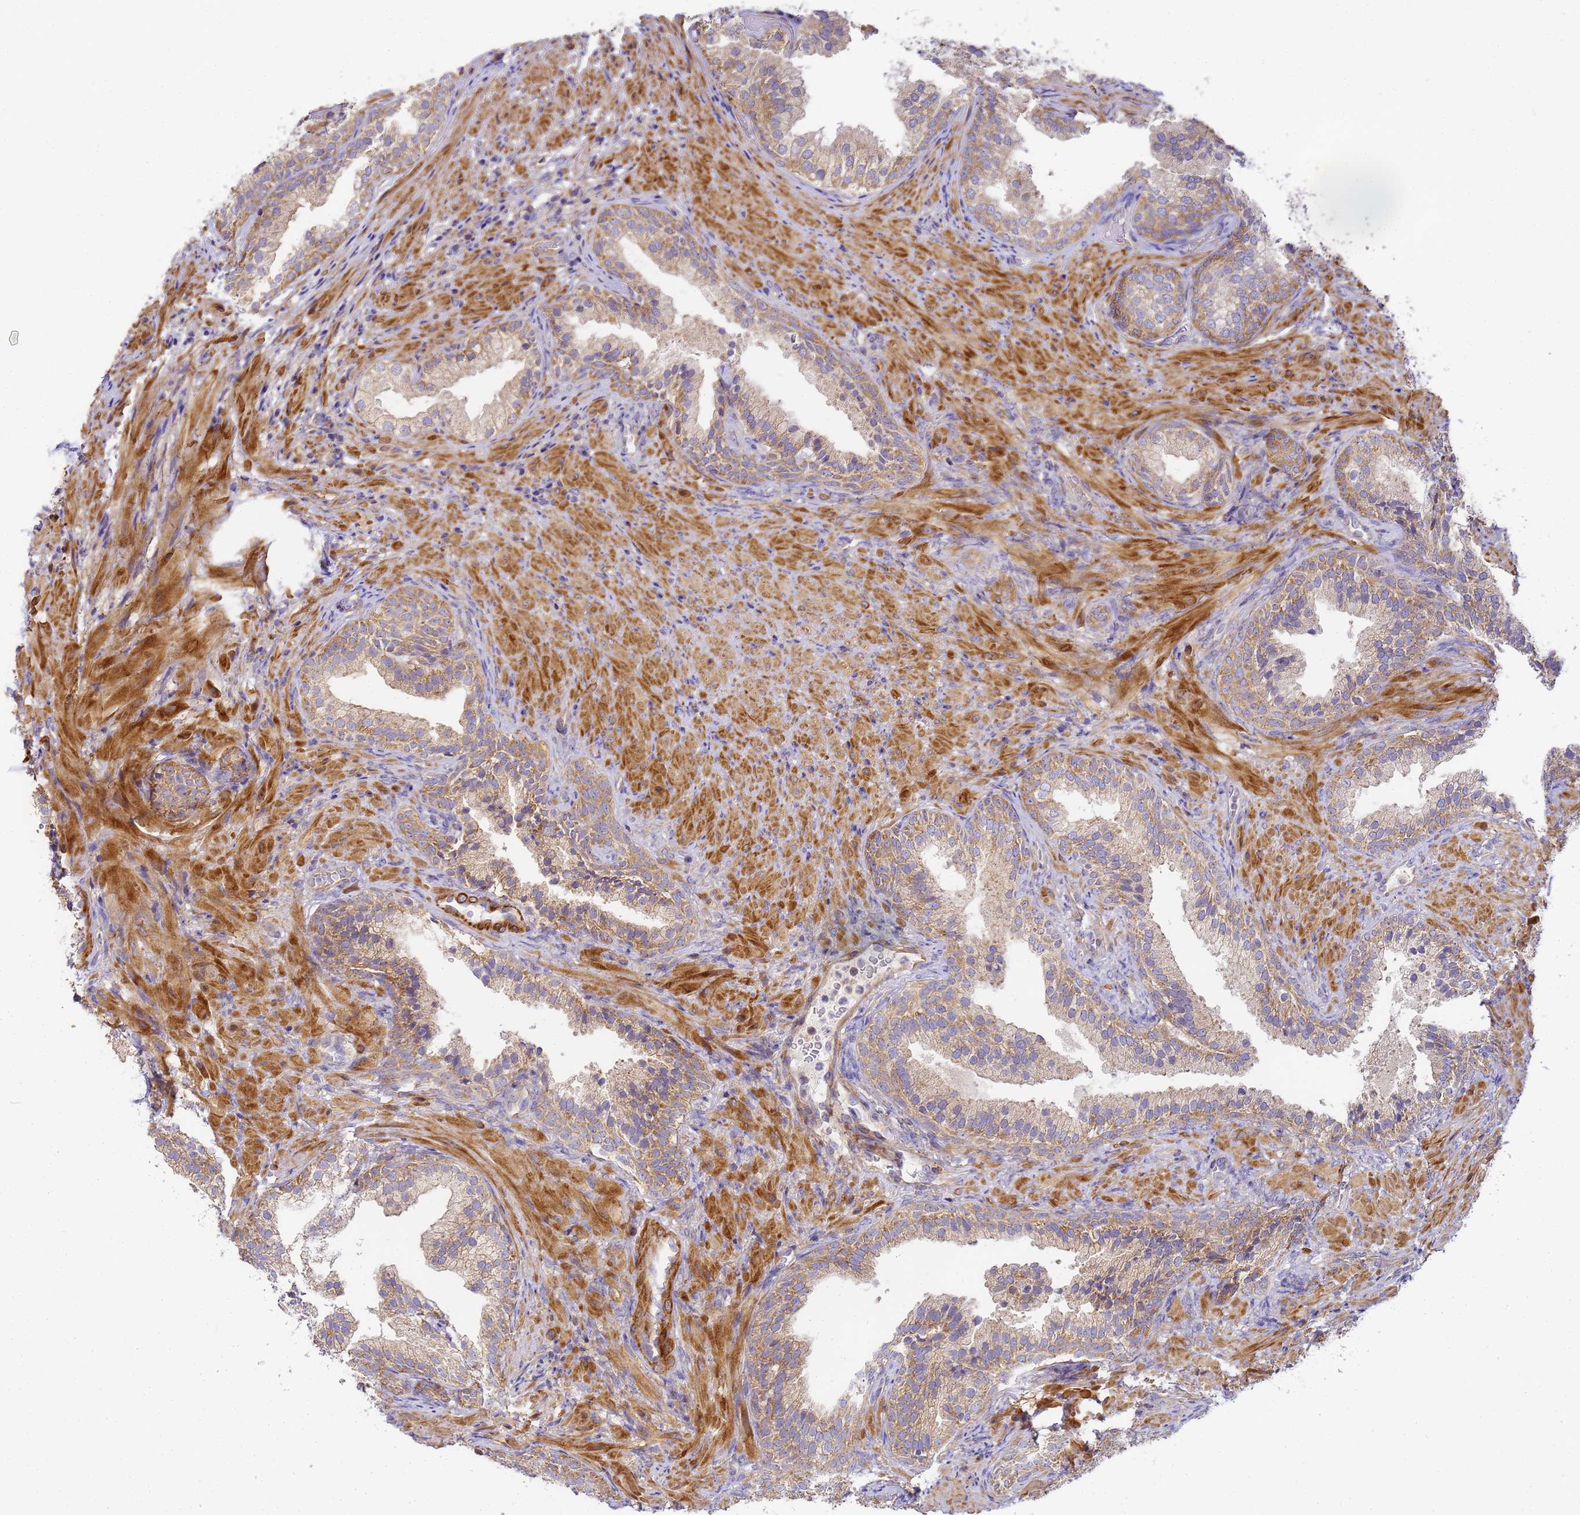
{"staining": {"intensity": "weak", "quantity": ">75%", "location": "cytoplasmic/membranous"}, "tissue": "prostate", "cell_type": "Glandular cells", "image_type": "normal", "snomed": [{"axis": "morphology", "description": "Normal tissue, NOS"}, {"axis": "topography", "description": "Prostate"}], "caption": "Weak cytoplasmic/membranous expression for a protein is seen in about >75% of glandular cells of benign prostate using IHC.", "gene": "RPL13A", "patient": {"sex": "male", "age": 76}}